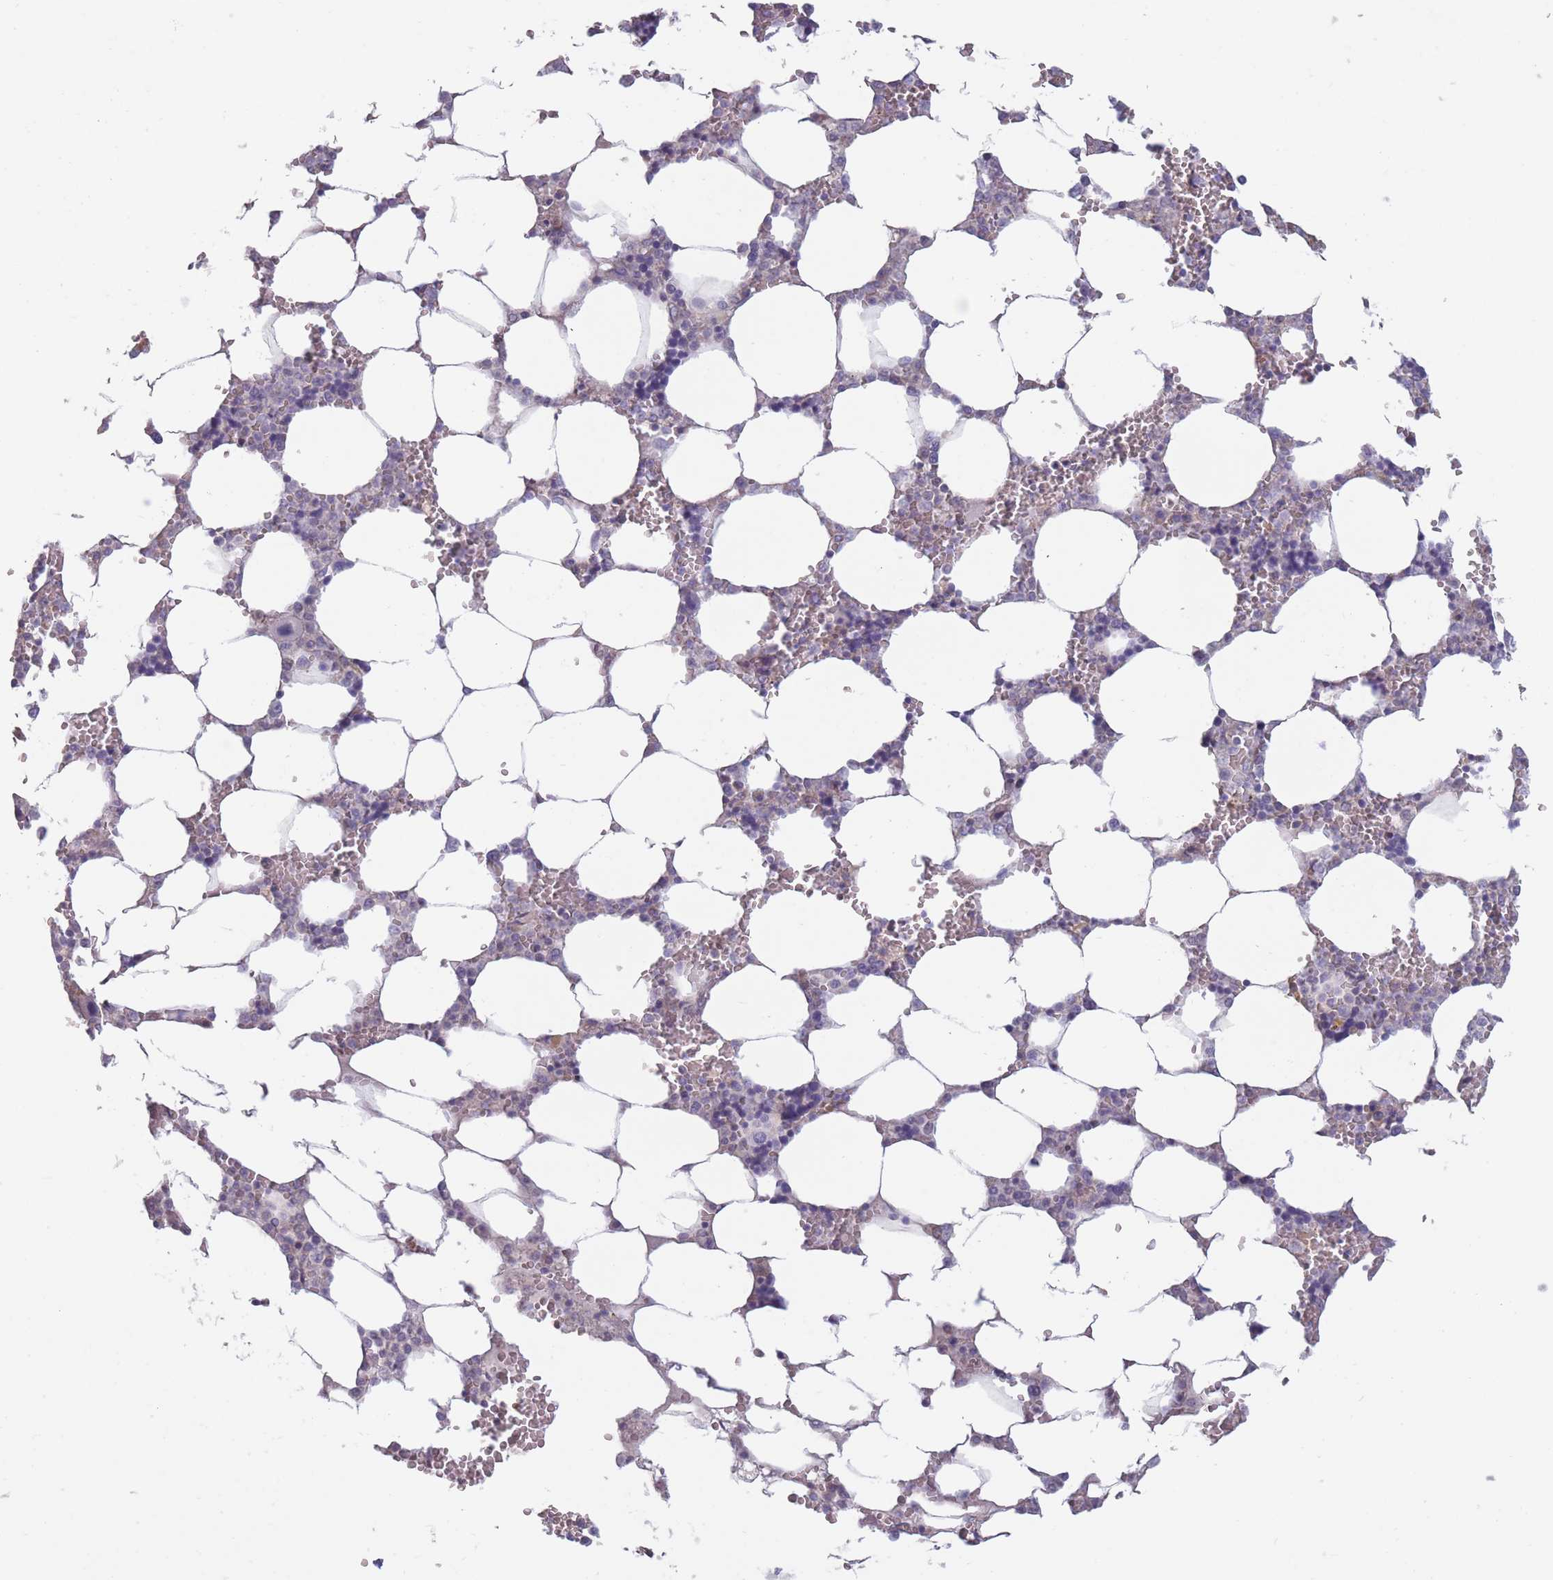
{"staining": {"intensity": "moderate", "quantity": "<25%", "location": "cytoplasmic/membranous"}, "tissue": "bone marrow", "cell_type": "Hematopoietic cells", "image_type": "normal", "snomed": [{"axis": "morphology", "description": "Normal tissue, NOS"}, {"axis": "topography", "description": "Bone marrow"}], "caption": "A histopathology image of bone marrow stained for a protein shows moderate cytoplasmic/membranous brown staining in hematopoietic cells. (Stains: DAB in brown, nuclei in blue, Microscopy: brightfield microscopy at high magnification).", "gene": "CCNQ", "patient": {"sex": "male", "age": 64}}